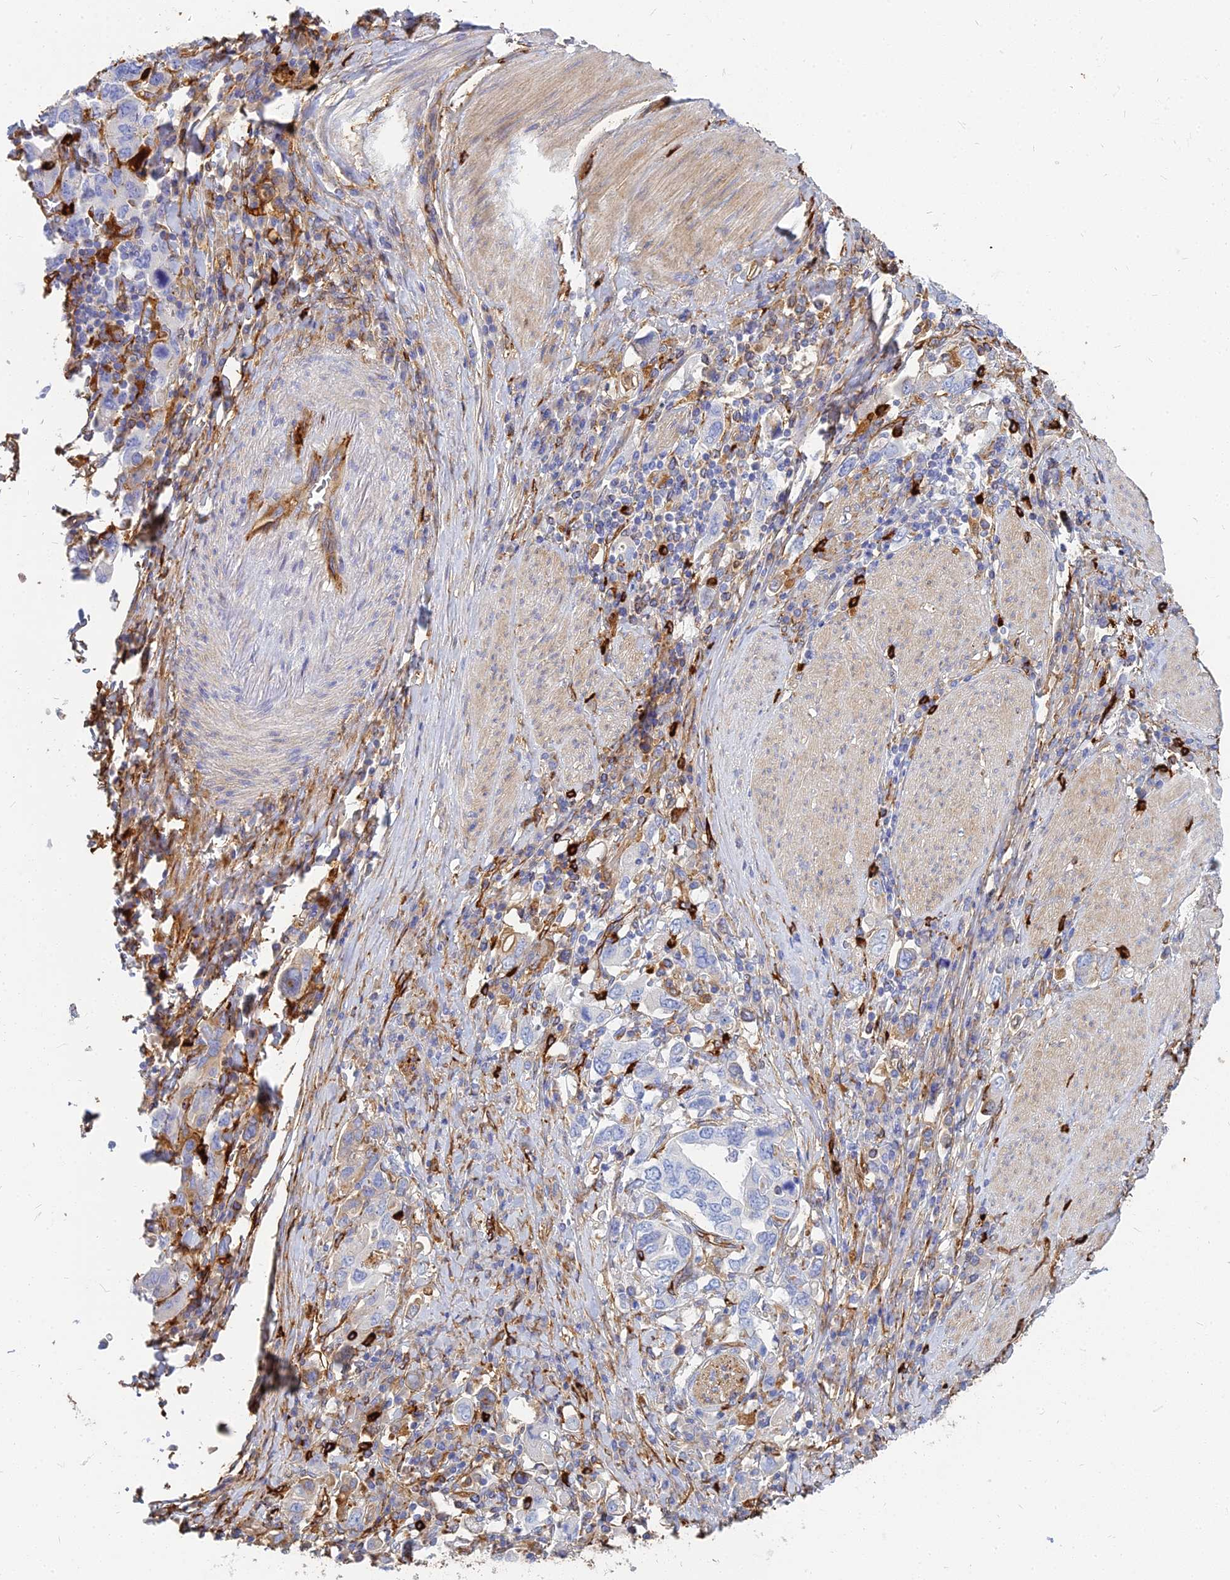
{"staining": {"intensity": "negative", "quantity": "none", "location": "none"}, "tissue": "stomach cancer", "cell_type": "Tumor cells", "image_type": "cancer", "snomed": [{"axis": "morphology", "description": "Adenocarcinoma, NOS"}, {"axis": "topography", "description": "Stomach, upper"}, {"axis": "topography", "description": "Stomach"}], "caption": "A high-resolution photomicrograph shows immunohistochemistry staining of stomach cancer (adenocarcinoma), which reveals no significant staining in tumor cells.", "gene": "VAT1", "patient": {"sex": "male", "age": 62}}